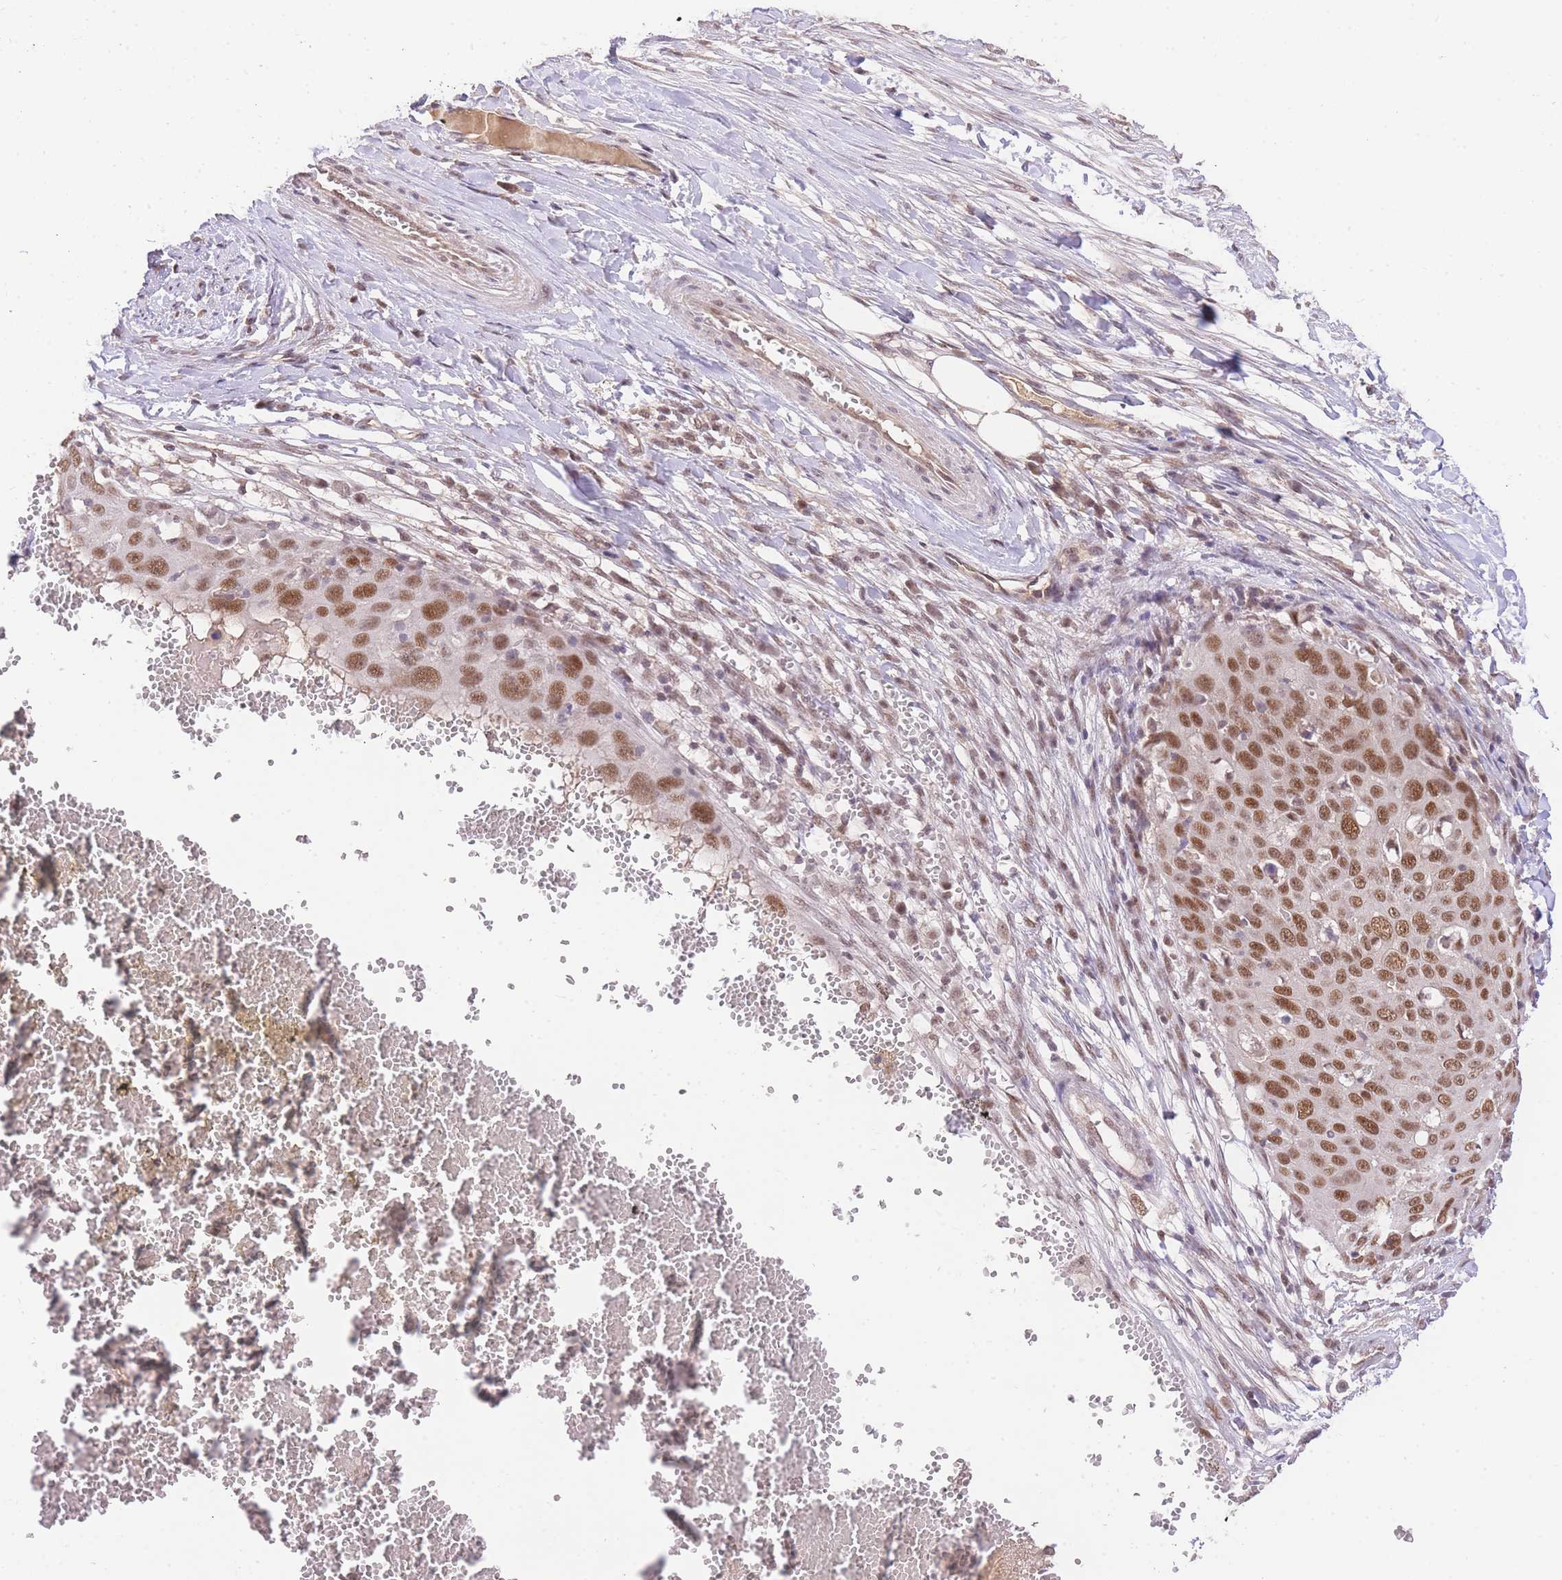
{"staining": {"intensity": "moderate", "quantity": ">75%", "location": "nuclear"}, "tissue": "skin cancer", "cell_type": "Tumor cells", "image_type": "cancer", "snomed": [{"axis": "morphology", "description": "Squamous cell carcinoma, NOS"}, {"axis": "topography", "description": "Skin"}], "caption": "Moderate nuclear positivity for a protein is present in about >75% of tumor cells of skin squamous cell carcinoma using immunohistochemistry (IHC).", "gene": "UBXN7", "patient": {"sex": "male", "age": 71}}